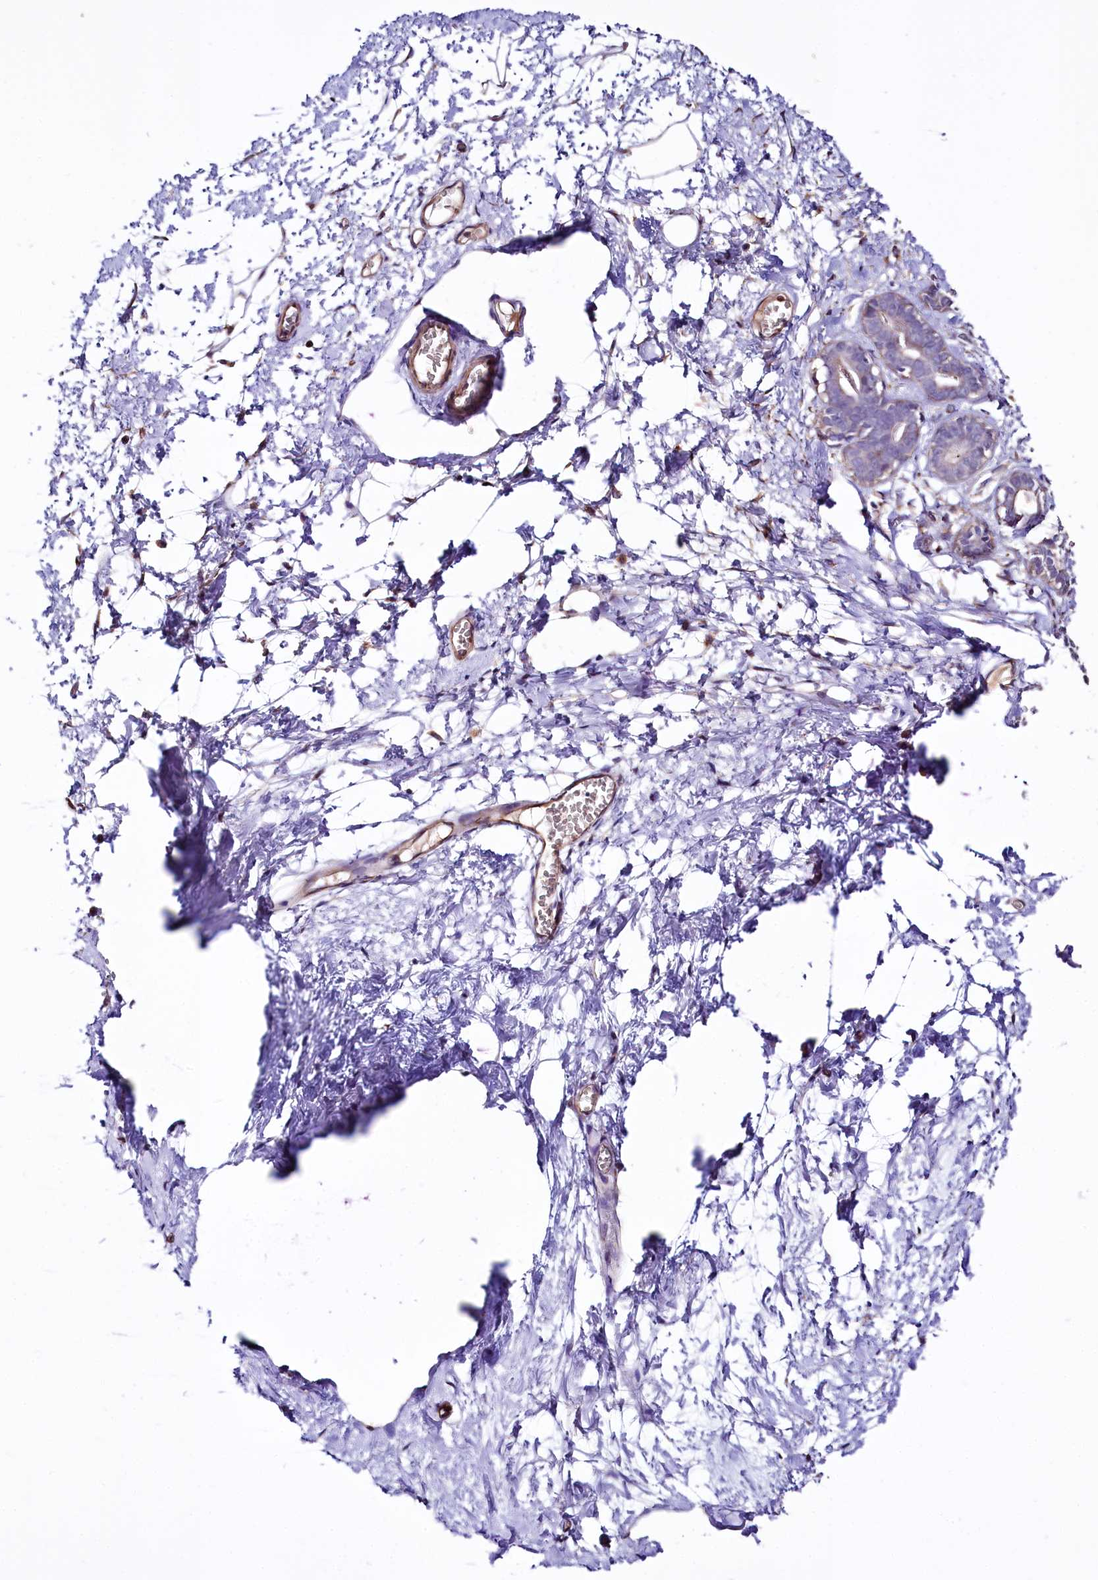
{"staining": {"intensity": "negative", "quantity": "none", "location": "none"}, "tissue": "breast", "cell_type": "Adipocytes", "image_type": "normal", "snomed": [{"axis": "morphology", "description": "Normal tissue, NOS"}, {"axis": "topography", "description": "Breast"}], "caption": "Image shows no protein staining in adipocytes of unremarkable breast.", "gene": "TTC12", "patient": {"sex": "female", "age": 27}}